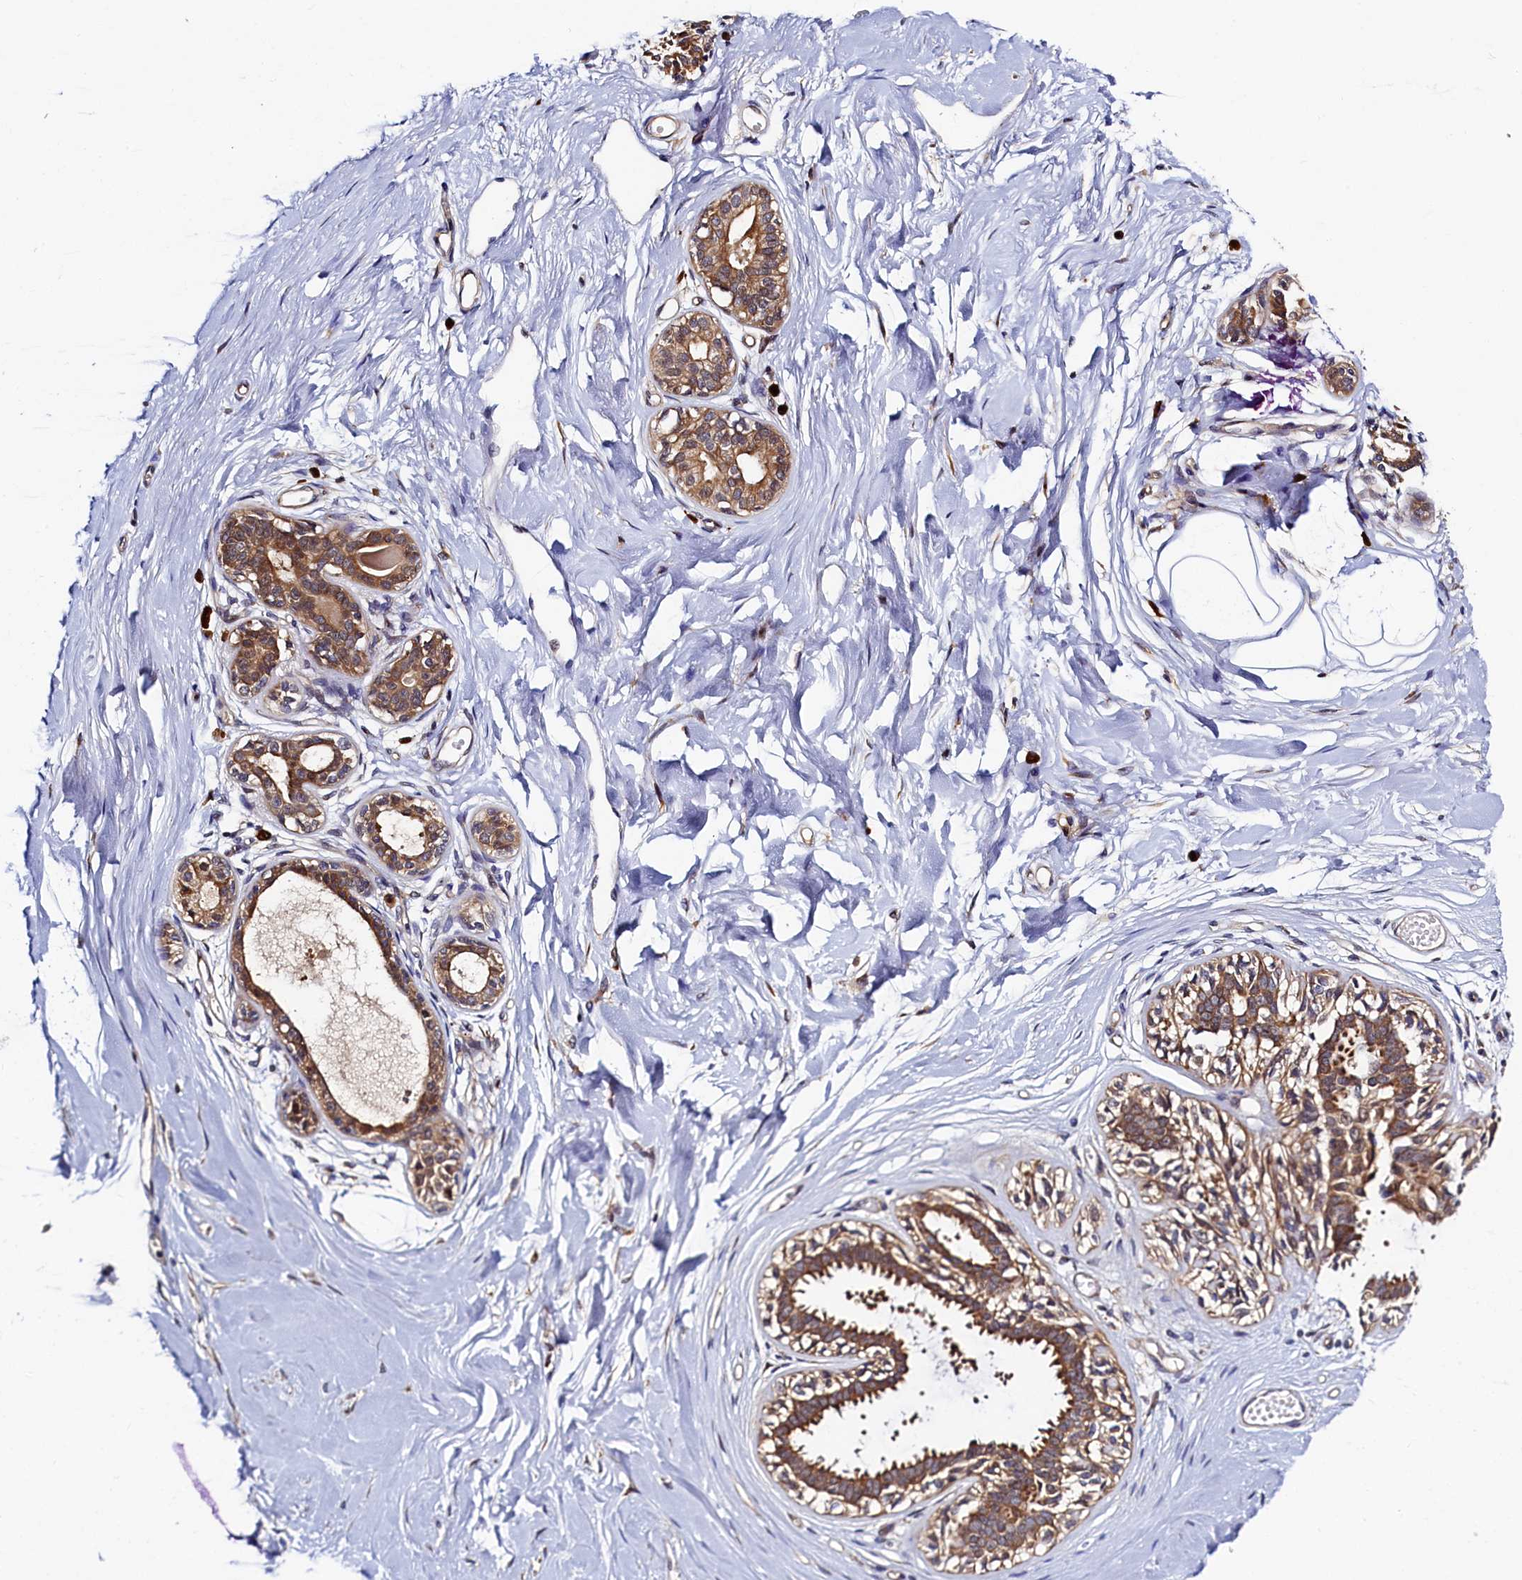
{"staining": {"intensity": "weak", "quantity": "25%-75%", "location": "cytoplasmic/membranous"}, "tissue": "breast", "cell_type": "Adipocytes", "image_type": "normal", "snomed": [{"axis": "morphology", "description": "Normal tissue, NOS"}, {"axis": "topography", "description": "Breast"}], "caption": "DAB (3,3'-diaminobenzidine) immunohistochemical staining of normal breast reveals weak cytoplasmic/membranous protein staining in approximately 25%-75% of adipocytes. The staining was performed using DAB to visualize the protein expression in brown, while the nuclei were stained in blue with hematoxylin (Magnification: 20x).", "gene": "SLC16A14", "patient": {"sex": "female", "age": 45}}